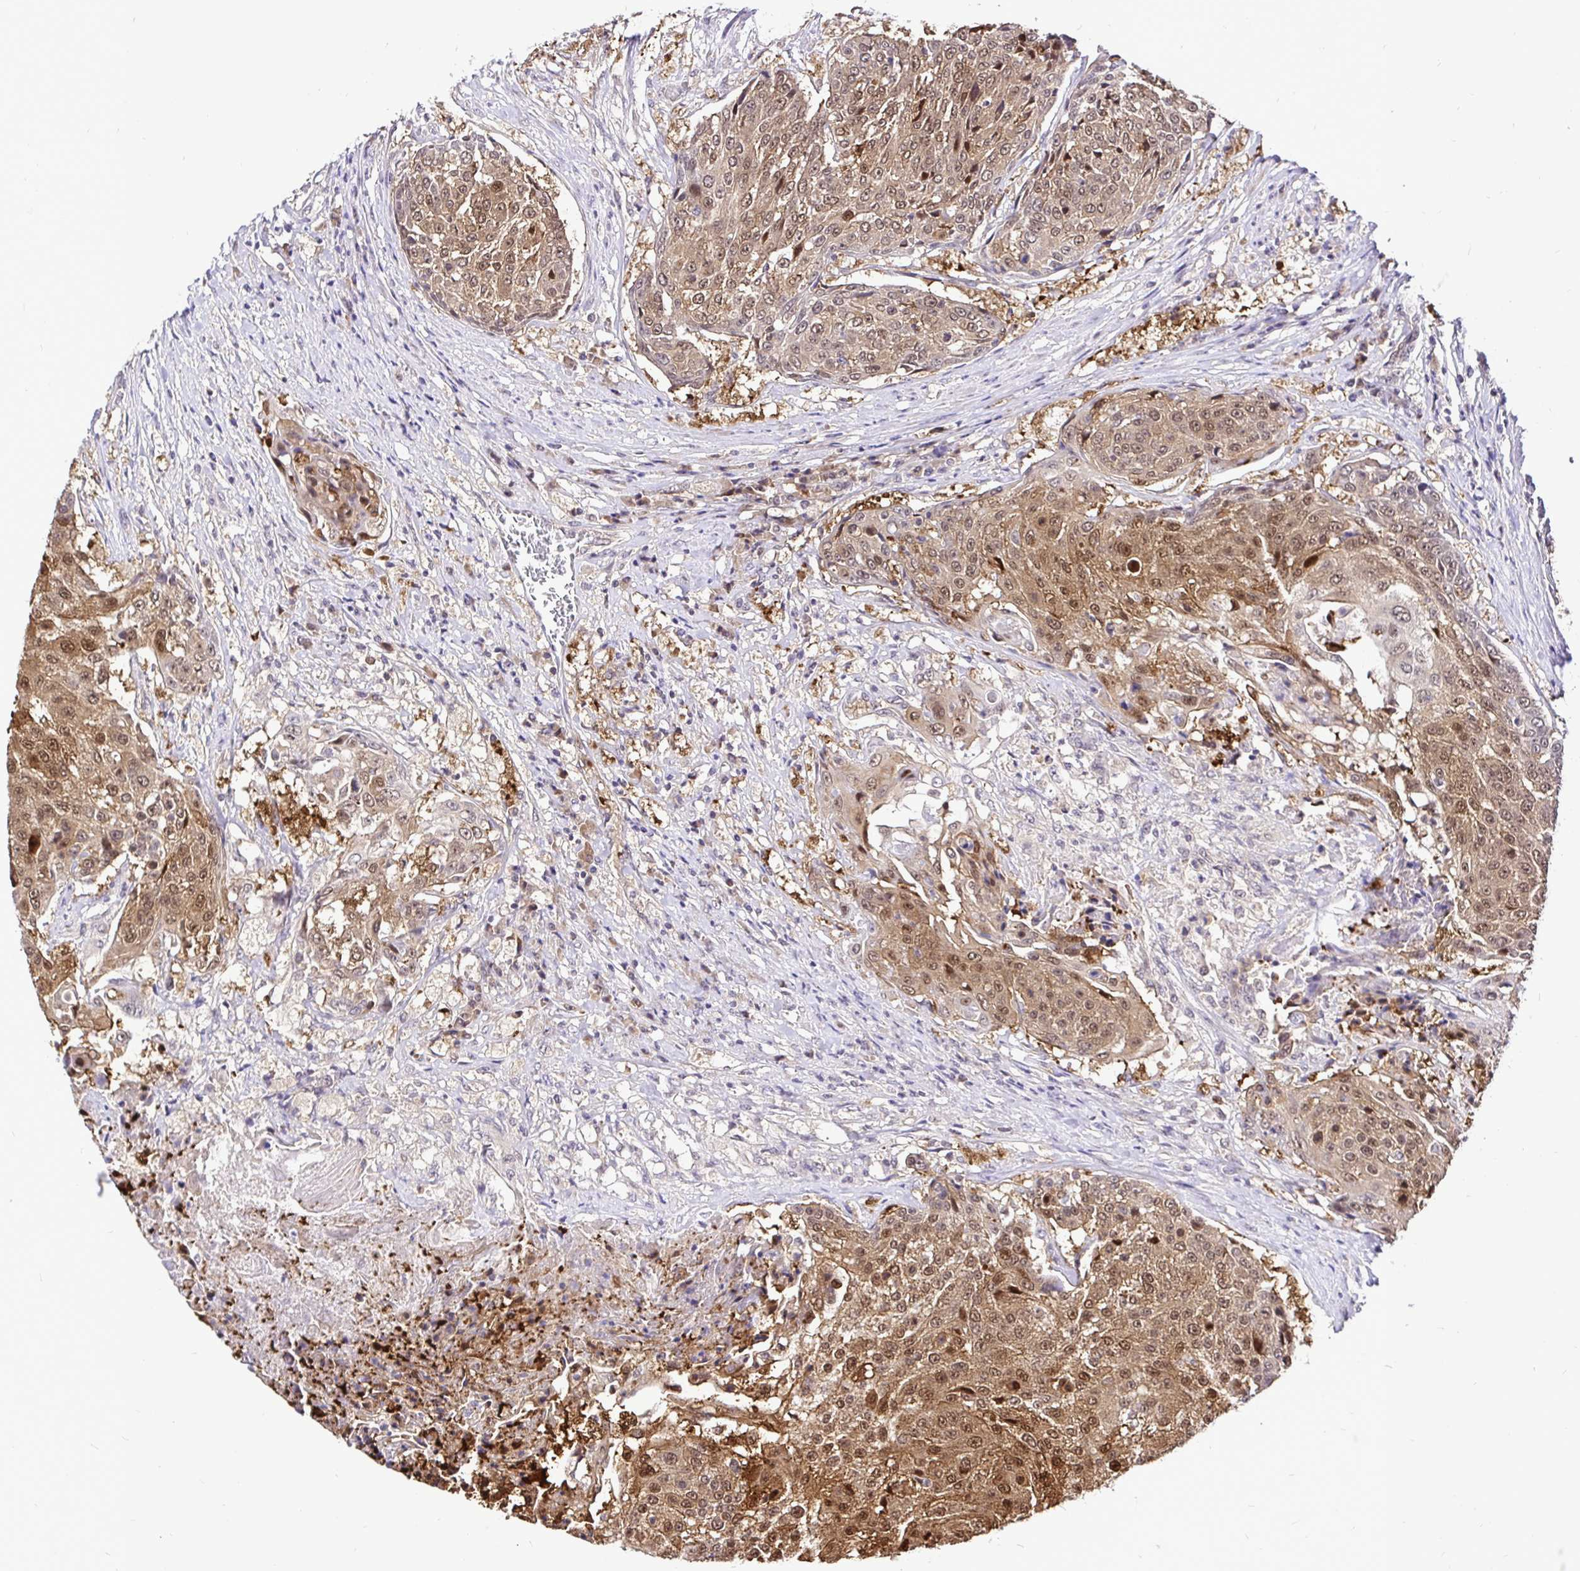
{"staining": {"intensity": "moderate", "quantity": ">75%", "location": "cytoplasmic/membranous,nuclear"}, "tissue": "urothelial cancer", "cell_type": "Tumor cells", "image_type": "cancer", "snomed": [{"axis": "morphology", "description": "Urothelial carcinoma, High grade"}, {"axis": "topography", "description": "Urinary bladder"}], "caption": "The immunohistochemical stain highlights moderate cytoplasmic/membranous and nuclear positivity in tumor cells of urothelial carcinoma (high-grade) tissue.", "gene": "UBE2M", "patient": {"sex": "female", "age": 63}}